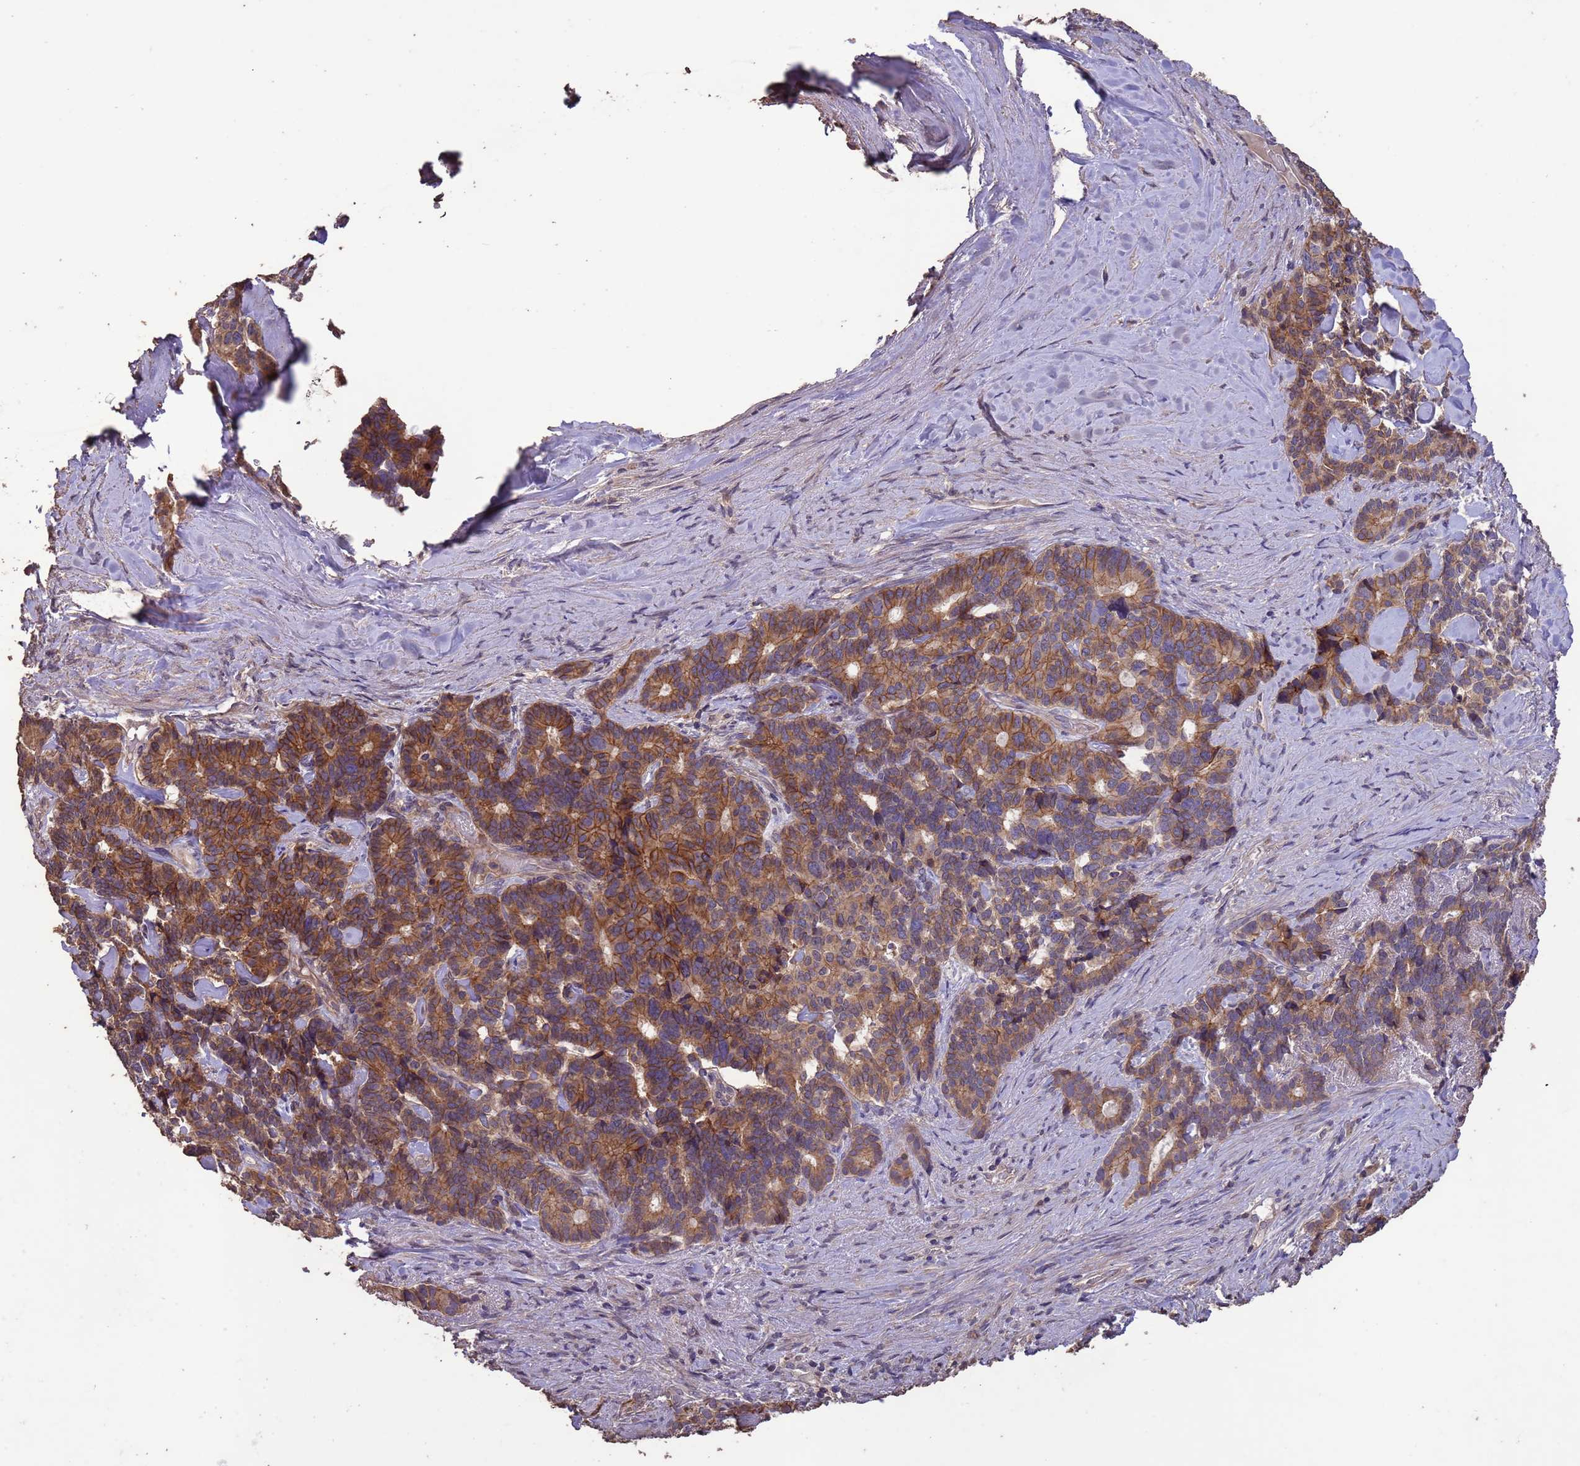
{"staining": {"intensity": "moderate", "quantity": ">75%", "location": "cytoplasmic/membranous"}, "tissue": "pancreatic cancer", "cell_type": "Tumor cells", "image_type": "cancer", "snomed": [{"axis": "morphology", "description": "Adenocarcinoma, NOS"}, {"axis": "topography", "description": "Pancreas"}], "caption": "Immunohistochemical staining of human pancreatic cancer (adenocarcinoma) demonstrates medium levels of moderate cytoplasmic/membranous protein expression in about >75% of tumor cells.", "gene": "SLC9B2", "patient": {"sex": "female", "age": 74}}